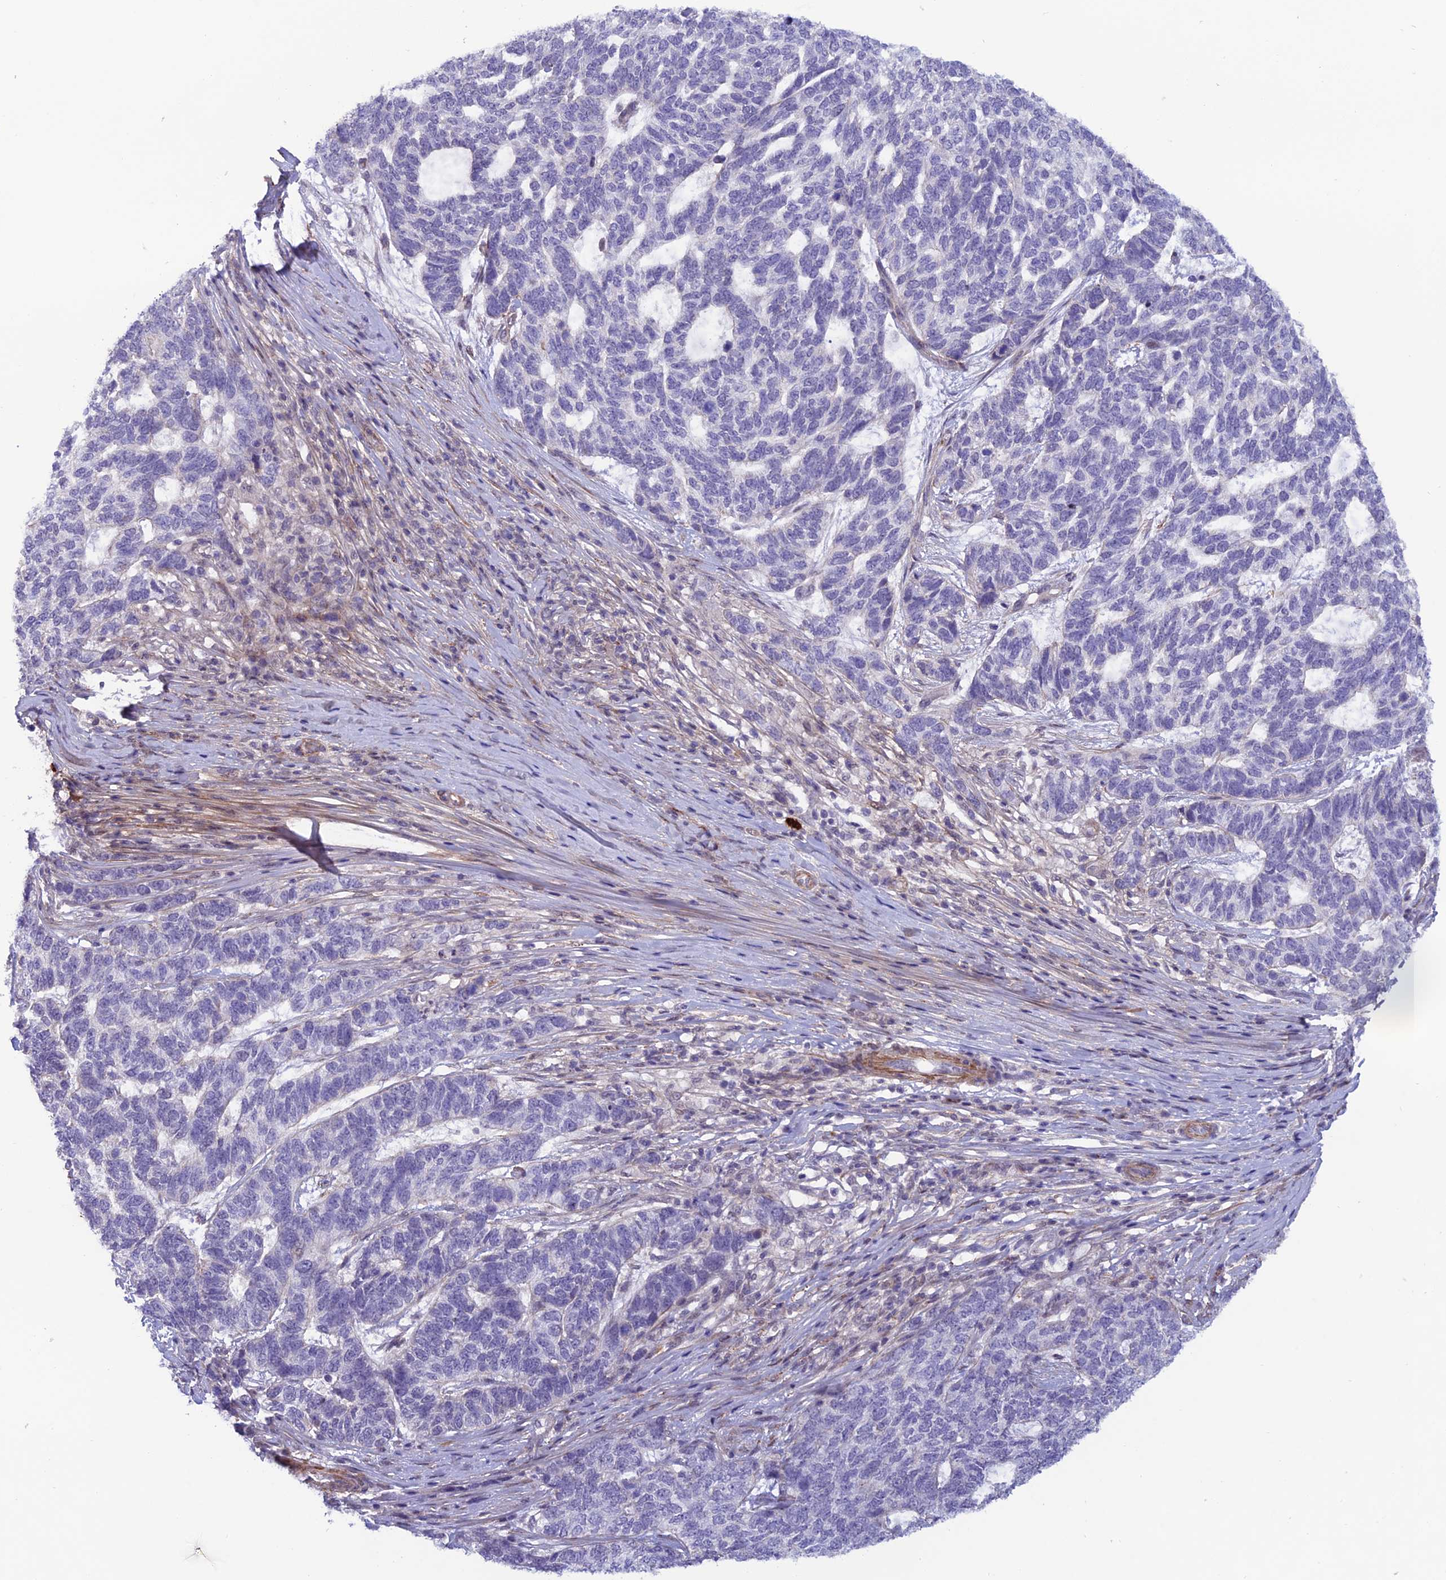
{"staining": {"intensity": "negative", "quantity": "none", "location": "none"}, "tissue": "skin cancer", "cell_type": "Tumor cells", "image_type": "cancer", "snomed": [{"axis": "morphology", "description": "Basal cell carcinoma"}, {"axis": "topography", "description": "Skin"}], "caption": "The immunohistochemistry micrograph has no significant staining in tumor cells of skin cancer (basal cell carcinoma) tissue.", "gene": "COL6A6", "patient": {"sex": "female", "age": 65}}